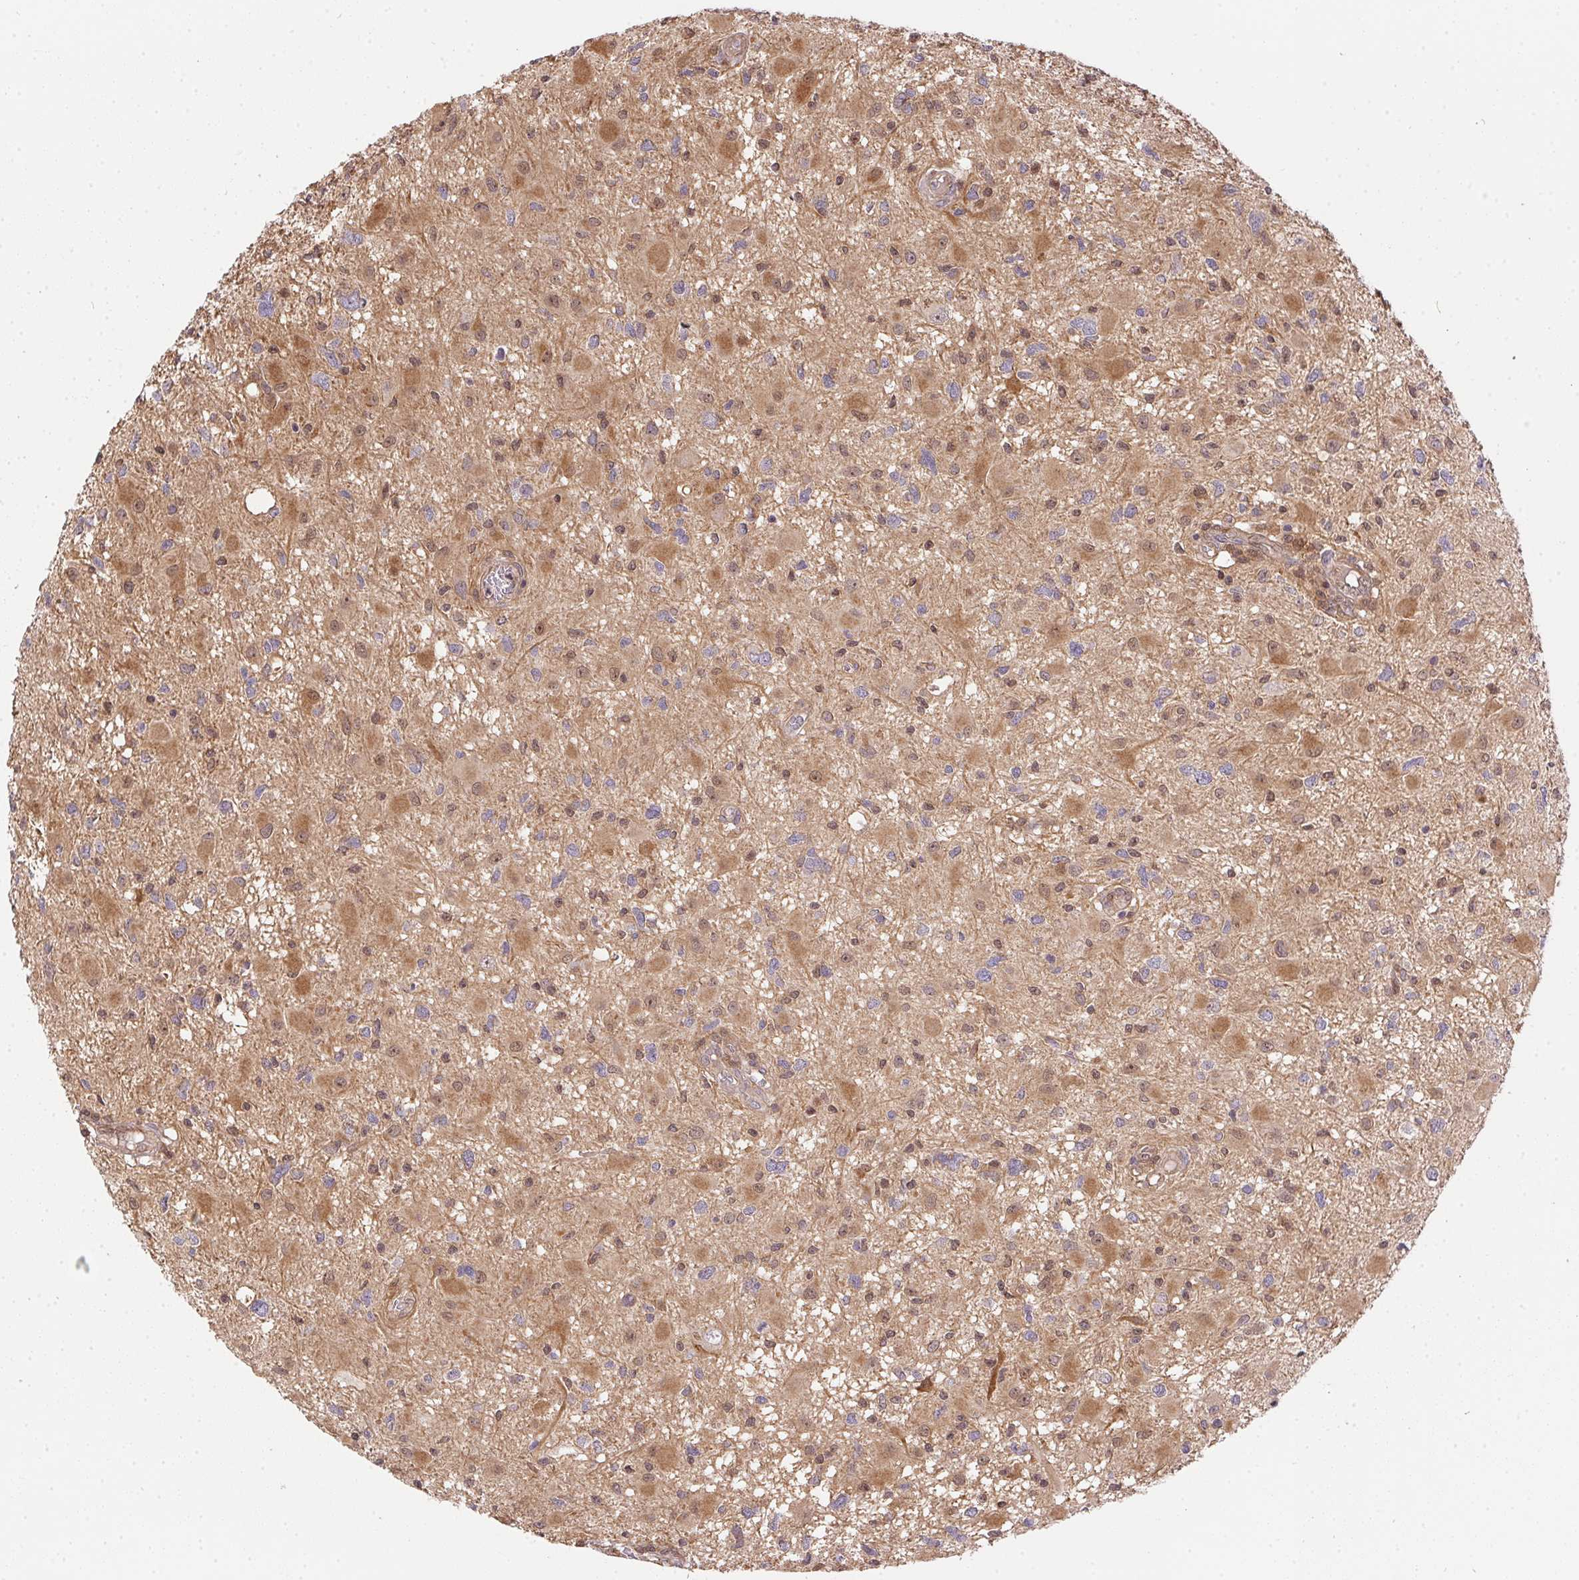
{"staining": {"intensity": "weak", "quantity": "25%-75%", "location": "nuclear"}, "tissue": "glioma", "cell_type": "Tumor cells", "image_type": "cancer", "snomed": [{"axis": "morphology", "description": "Glioma, malignant, High grade"}, {"axis": "topography", "description": "Brain"}], "caption": "Protein expression by immunohistochemistry reveals weak nuclear positivity in approximately 25%-75% of tumor cells in malignant high-grade glioma.", "gene": "NUDT16", "patient": {"sex": "male", "age": 54}}